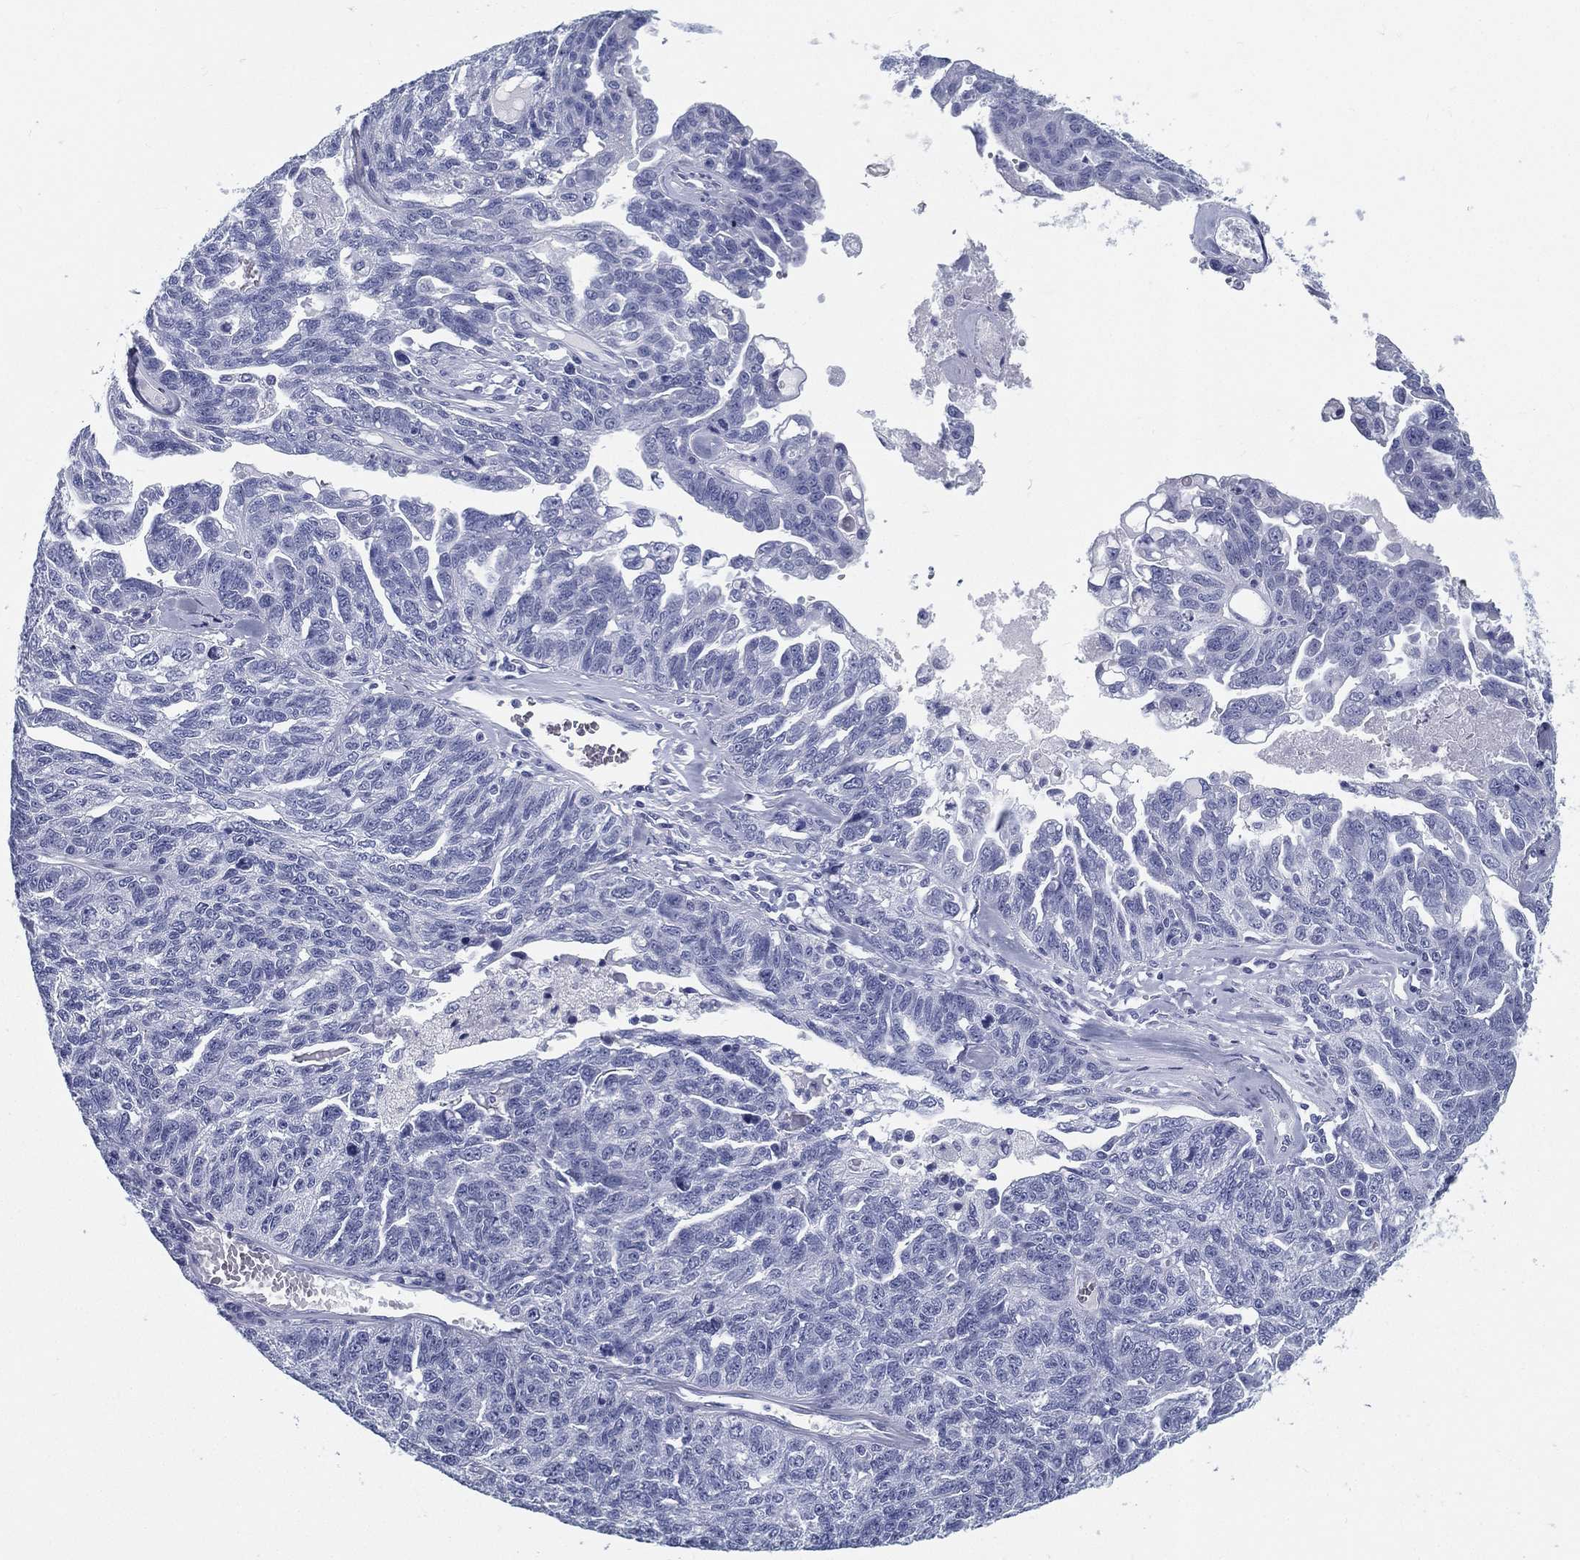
{"staining": {"intensity": "negative", "quantity": "none", "location": "none"}, "tissue": "ovarian cancer", "cell_type": "Tumor cells", "image_type": "cancer", "snomed": [{"axis": "morphology", "description": "Cystadenocarcinoma, serous, NOS"}, {"axis": "topography", "description": "Ovary"}], "caption": "A high-resolution micrograph shows IHC staining of ovarian cancer, which exhibits no significant positivity in tumor cells. Brightfield microscopy of immunohistochemistry (IHC) stained with DAB (3,3'-diaminobenzidine) (brown) and hematoxylin (blue), captured at high magnification.", "gene": "ATP1B2", "patient": {"sex": "female", "age": 71}}